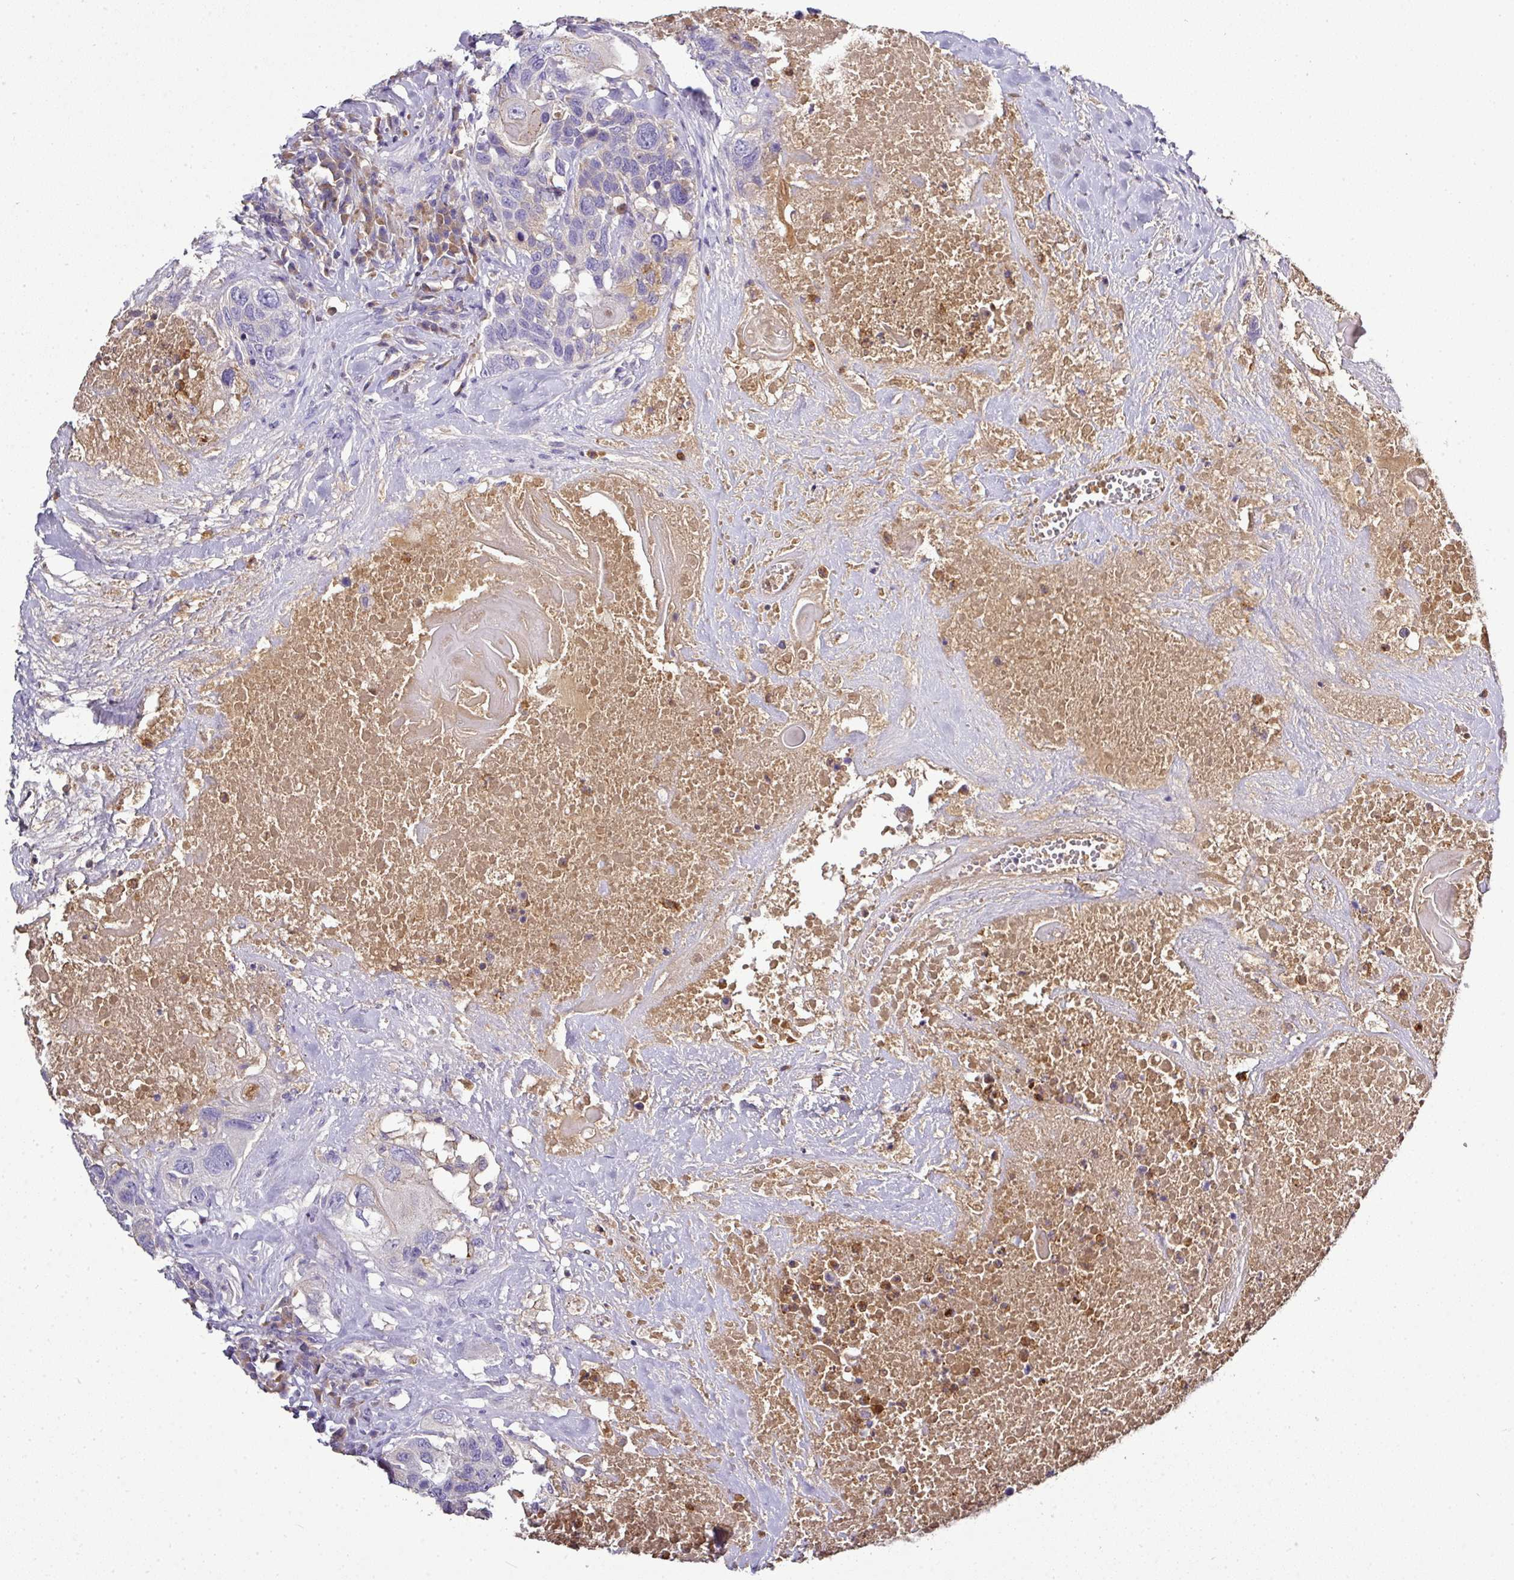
{"staining": {"intensity": "negative", "quantity": "none", "location": "none"}, "tissue": "head and neck cancer", "cell_type": "Tumor cells", "image_type": "cancer", "snomed": [{"axis": "morphology", "description": "Squamous cell carcinoma, NOS"}, {"axis": "topography", "description": "Head-Neck"}], "caption": "A histopathology image of human head and neck squamous cell carcinoma is negative for staining in tumor cells.", "gene": "CAB39L", "patient": {"sex": "male", "age": 66}}